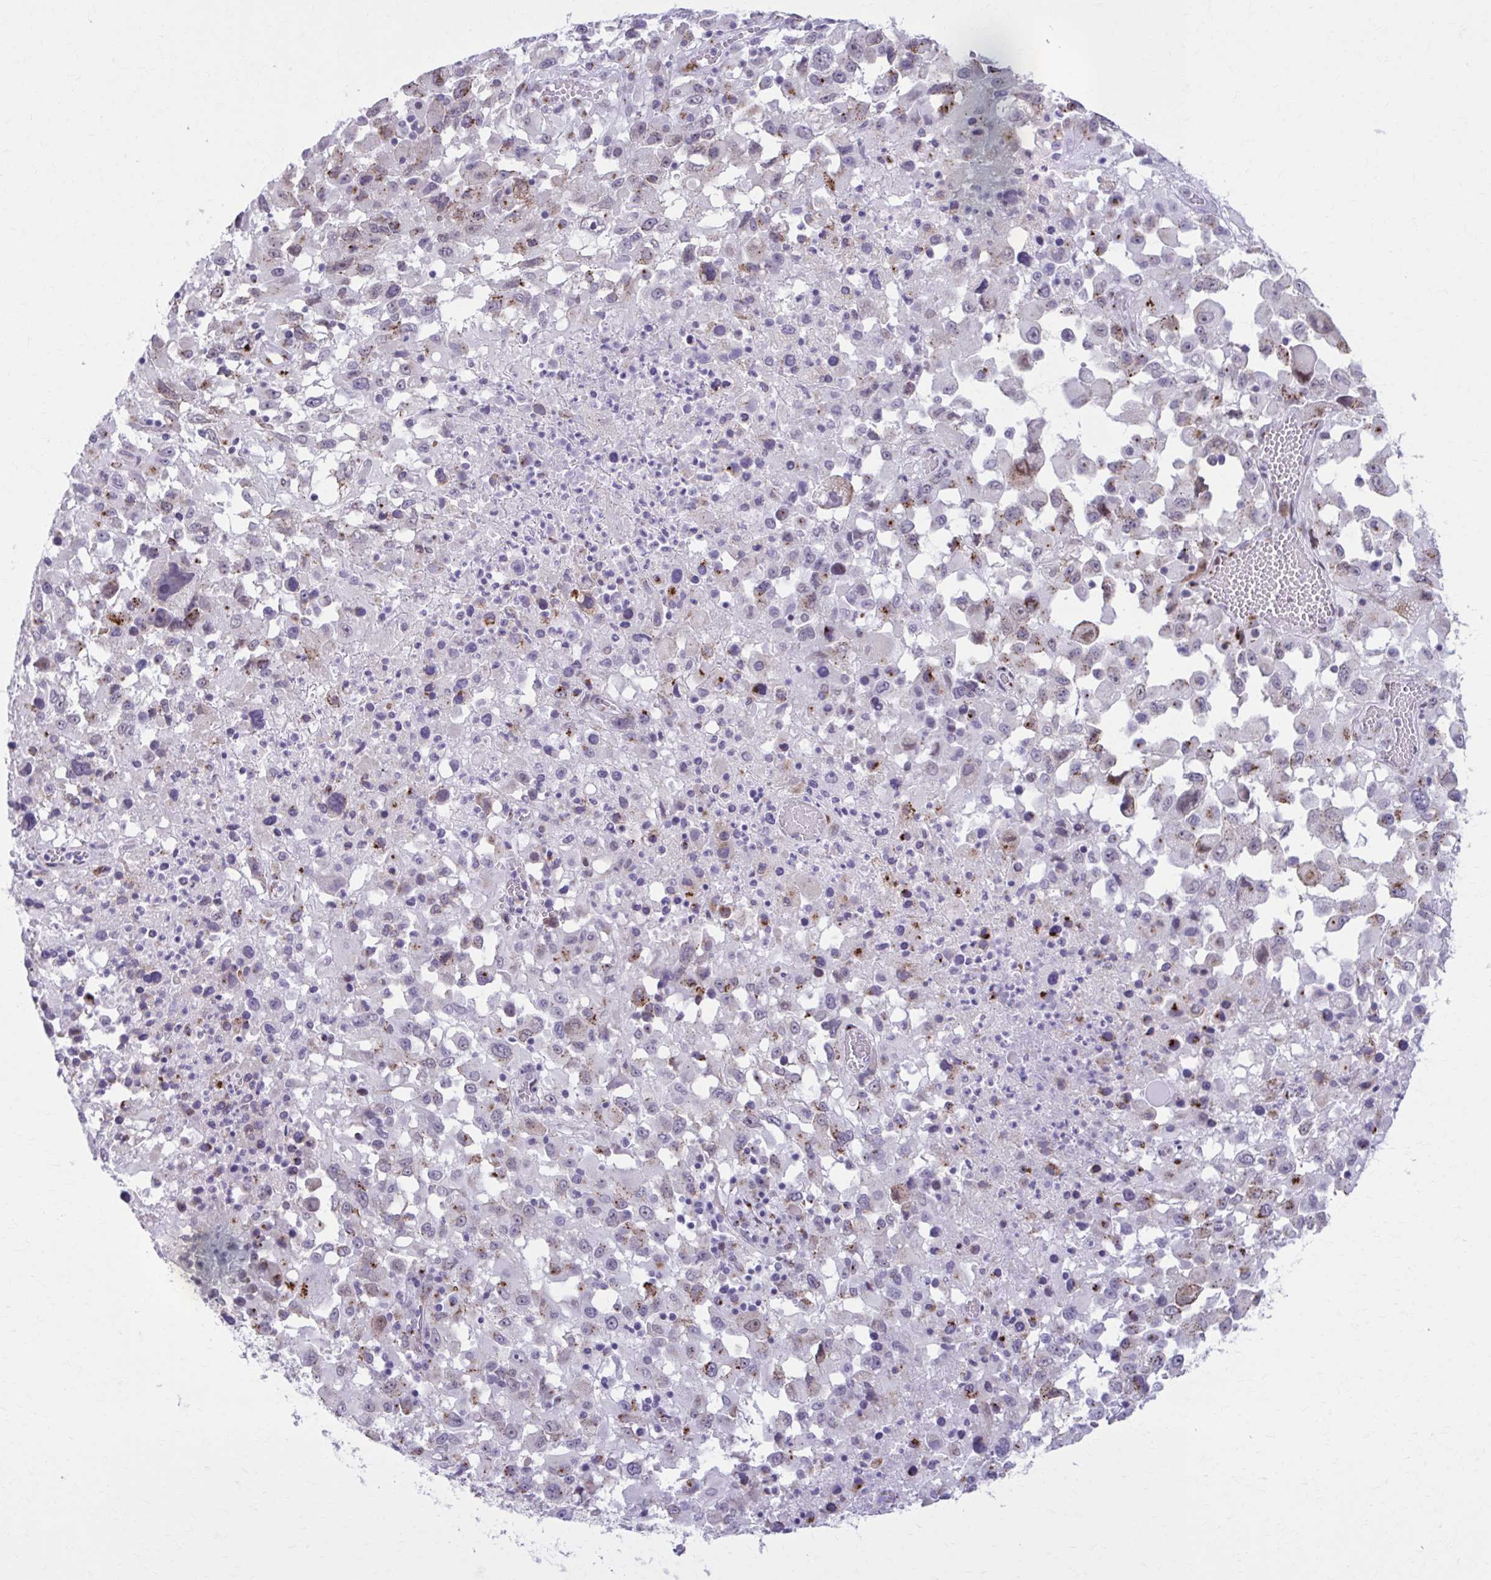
{"staining": {"intensity": "moderate", "quantity": "25%-75%", "location": "cytoplasmic/membranous"}, "tissue": "melanoma", "cell_type": "Tumor cells", "image_type": "cancer", "snomed": [{"axis": "morphology", "description": "Malignant melanoma, Metastatic site"}, {"axis": "topography", "description": "Soft tissue"}], "caption": "Protein staining demonstrates moderate cytoplasmic/membranous expression in approximately 25%-75% of tumor cells in malignant melanoma (metastatic site). Using DAB (brown) and hematoxylin (blue) stains, captured at high magnification using brightfield microscopy.", "gene": "ZNF682", "patient": {"sex": "male", "age": 50}}